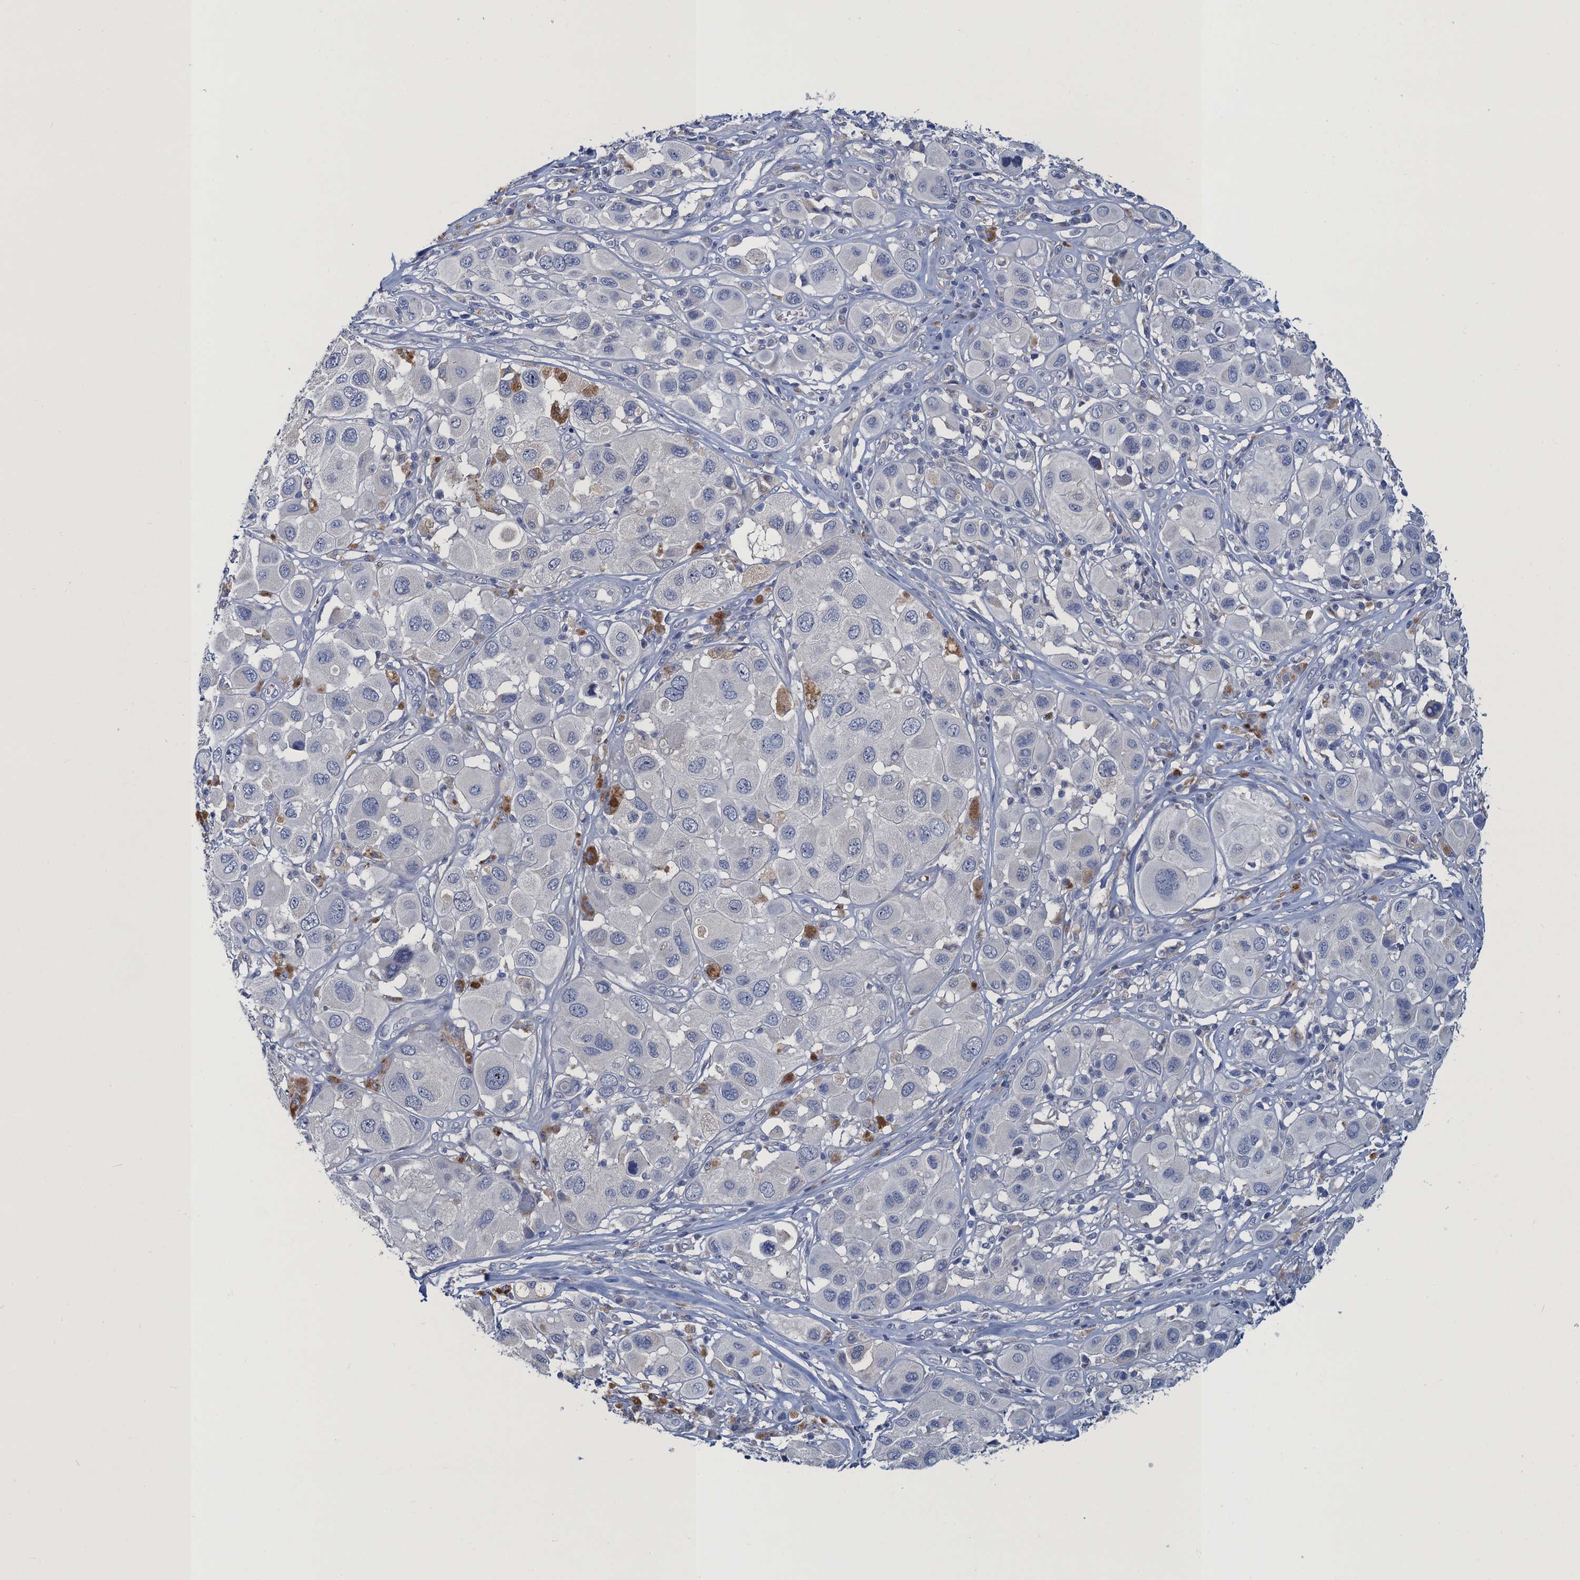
{"staining": {"intensity": "negative", "quantity": "none", "location": "none"}, "tissue": "melanoma", "cell_type": "Tumor cells", "image_type": "cancer", "snomed": [{"axis": "morphology", "description": "Malignant melanoma, Metastatic site"}, {"axis": "topography", "description": "Skin"}], "caption": "Tumor cells show no significant protein staining in melanoma.", "gene": "ATOSA", "patient": {"sex": "male", "age": 41}}